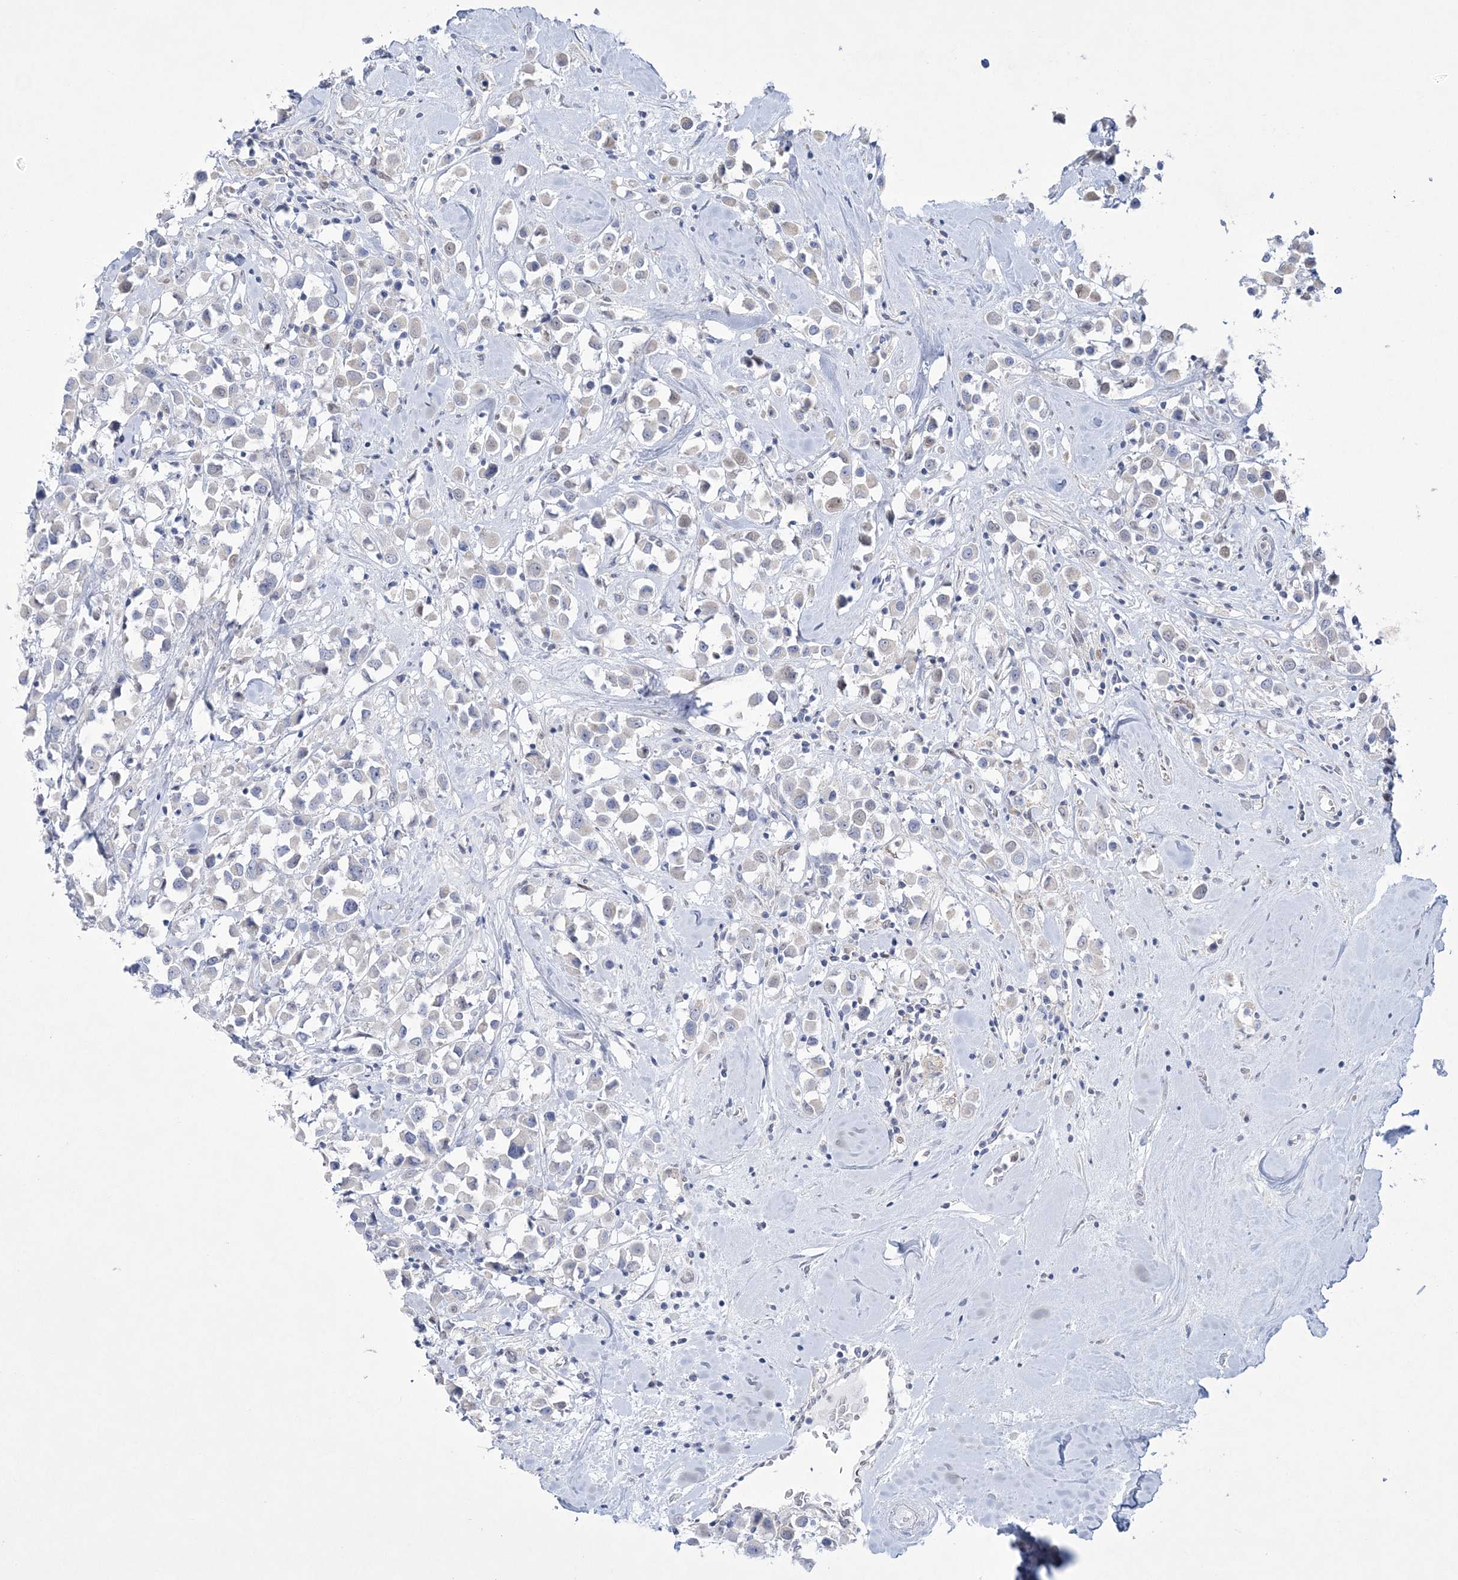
{"staining": {"intensity": "negative", "quantity": "none", "location": "none"}, "tissue": "breast cancer", "cell_type": "Tumor cells", "image_type": "cancer", "snomed": [{"axis": "morphology", "description": "Duct carcinoma"}, {"axis": "topography", "description": "Breast"}], "caption": "Immunohistochemistry (IHC) image of breast cancer (intraductal carcinoma) stained for a protein (brown), which exhibits no positivity in tumor cells.", "gene": "WDR27", "patient": {"sex": "female", "age": 61}}